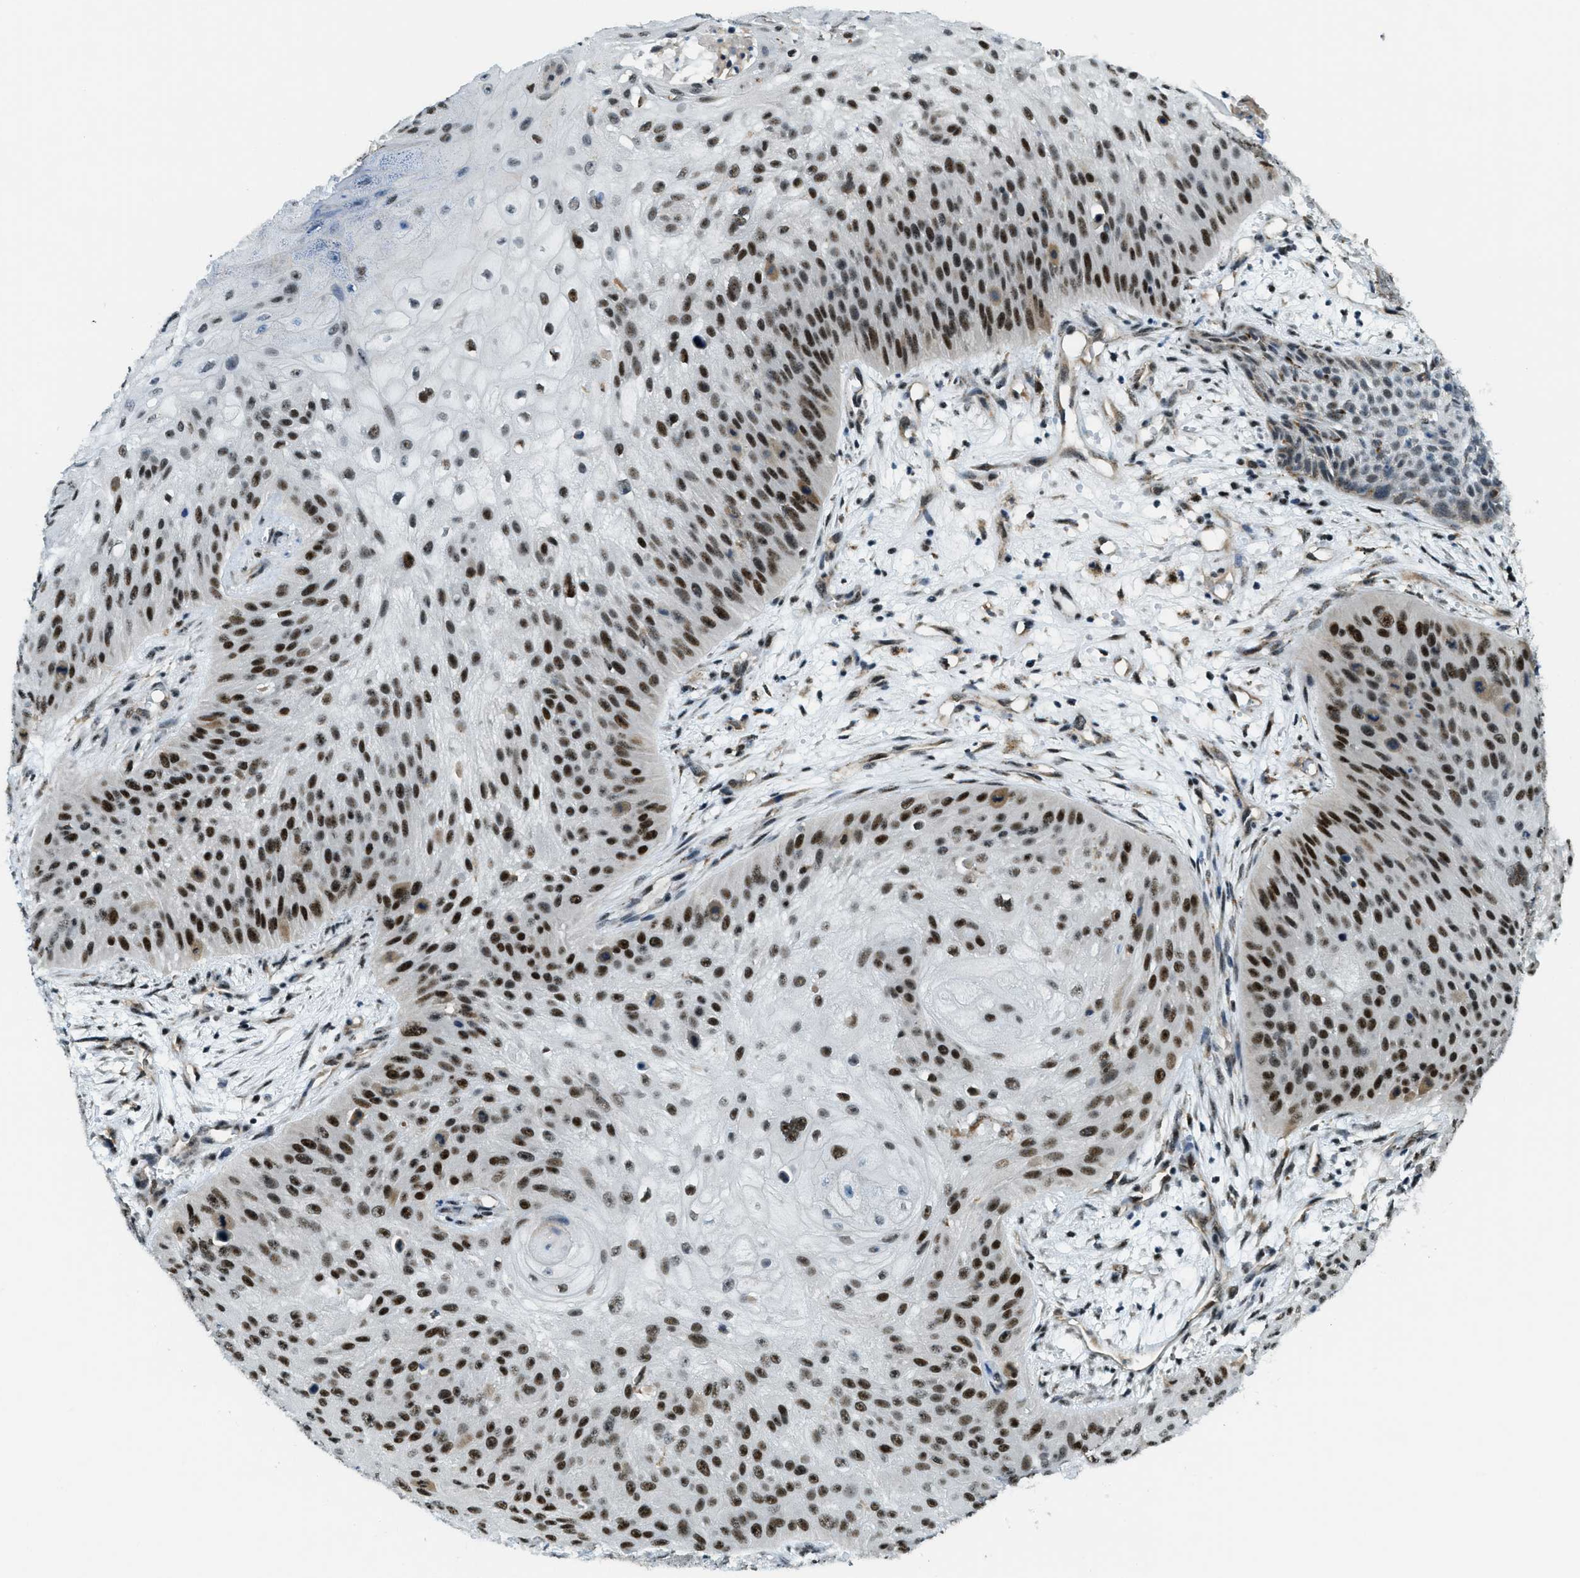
{"staining": {"intensity": "strong", "quantity": ">75%", "location": "nuclear"}, "tissue": "skin cancer", "cell_type": "Tumor cells", "image_type": "cancer", "snomed": [{"axis": "morphology", "description": "Squamous cell carcinoma, NOS"}, {"axis": "topography", "description": "Skin"}], "caption": "DAB immunohistochemical staining of squamous cell carcinoma (skin) demonstrates strong nuclear protein expression in approximately >75% of tumor cells.", "gene": "SP100", "patient": {"sex": "female", "age": 80}}